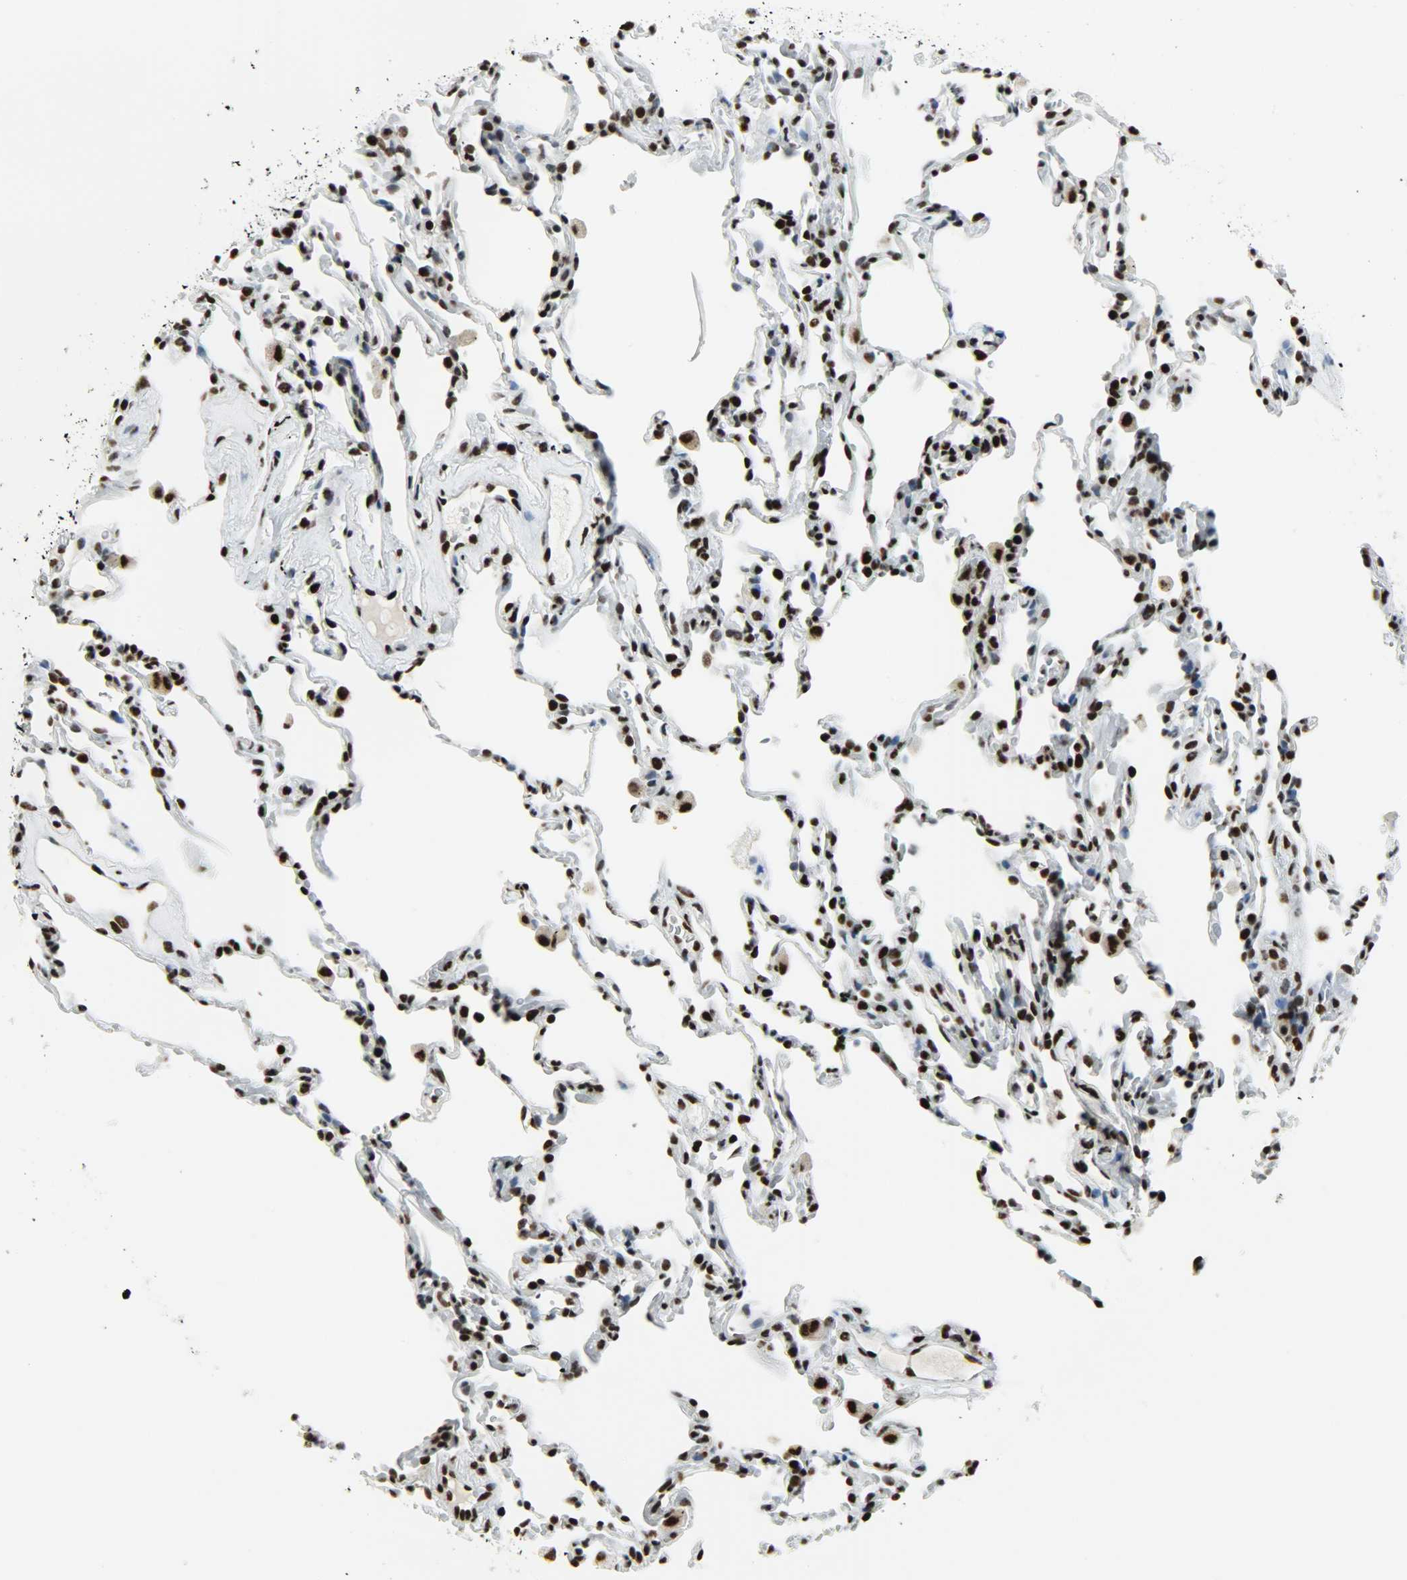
{"staining": {"intensity": "strong", "quantity": ">75%", "location": "nuclear"}, "tissue": "lung", "cell_type": "Alveolar cells", "image_type": "normal", "snomed": [{"axis": "morphology", "description": "Normal tissue, NOS"}, {"axis": "morphology", "description": "Soft tissue tumor metastatic"}, {"axis": "topography", "description": "Lung"}], "caption": "Lung stained with immunohistochemistry (IHC) shows strong nuclear staining in approximately >75% of alveolar cells.", "gene": "SNRPA", "patient": {"sex": "male", "age": 59}}